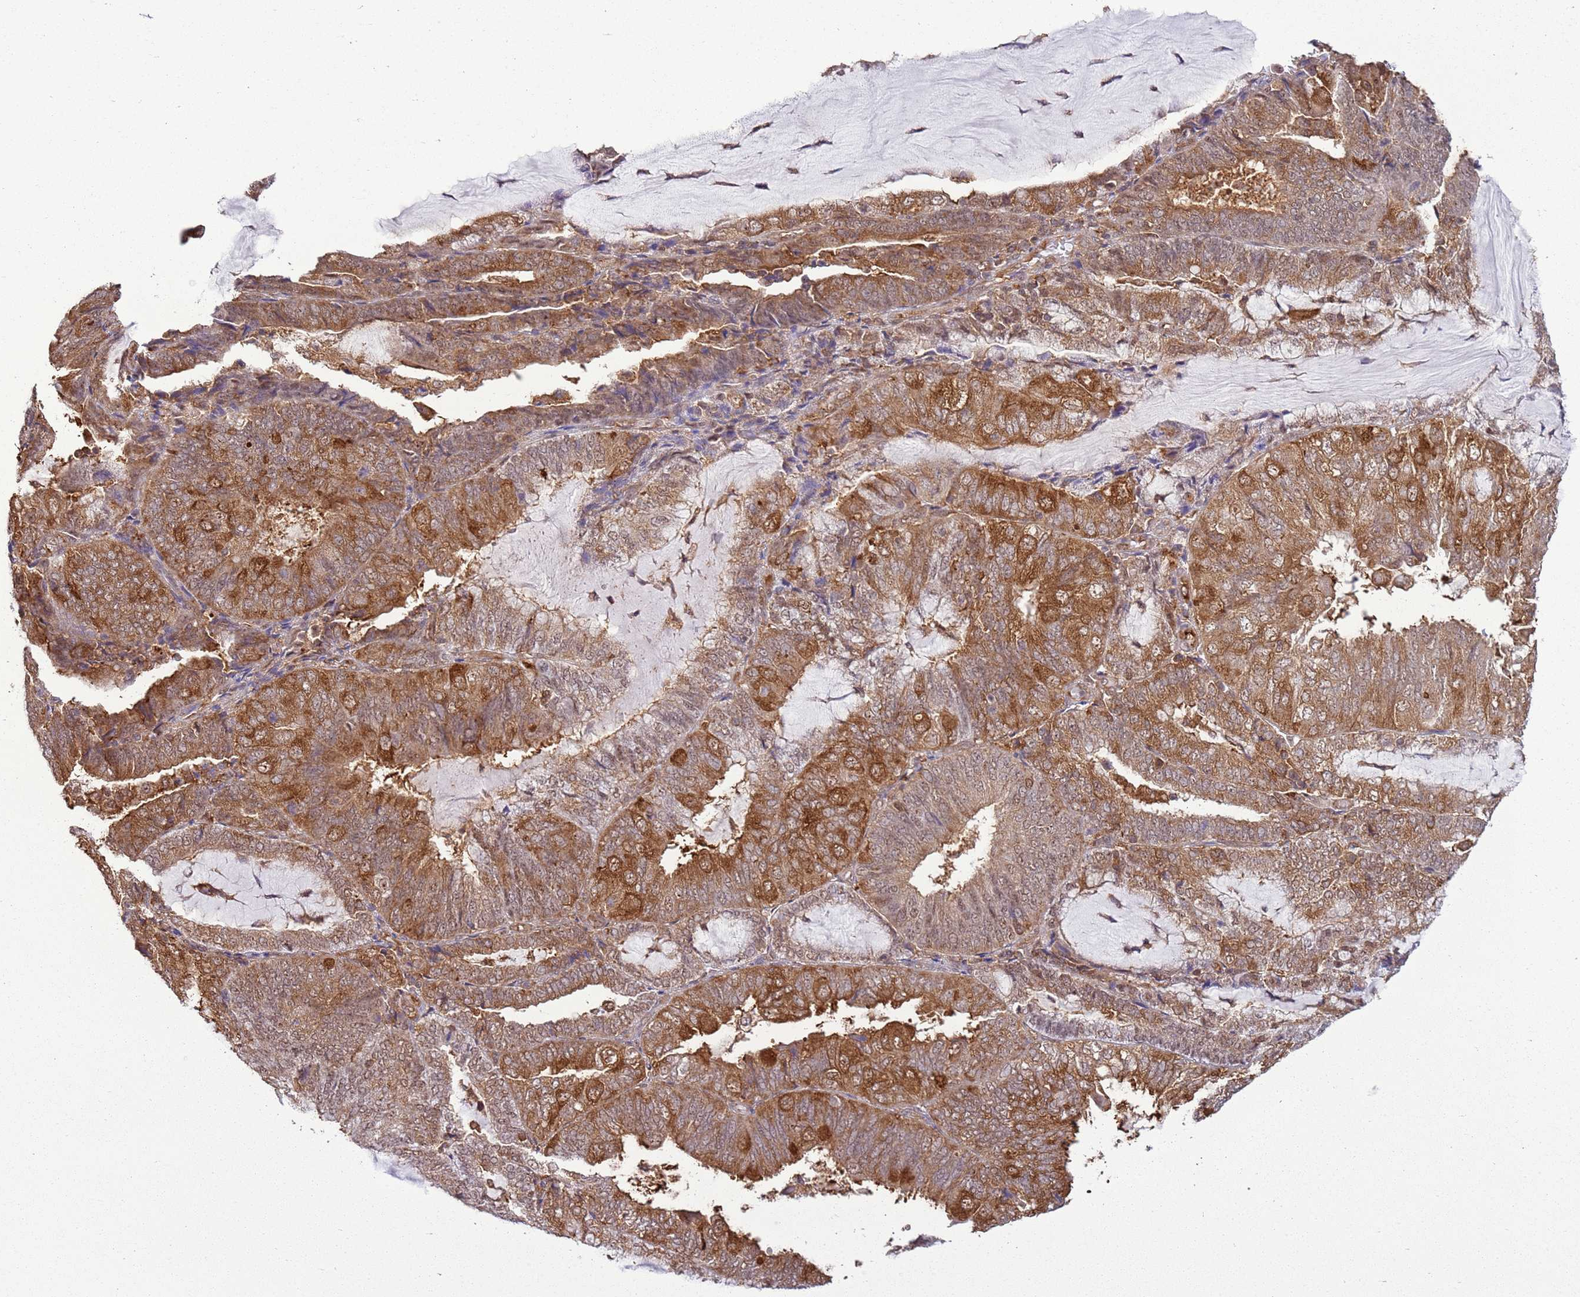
{"staining": {"intensity": "moderate", "quantity": ">75%", "location": "cytoplasmic/membranous"}, "tissue": "endometrial cancer", "cell_type": "Tumor cells", "image_type": "cancer", "snomed": [{"axis": "morphology", "description": "Adenocarcinoma, NOS"}, {"axis": "topography", "description": "Endometrium"}], "caption": "Immunohistochemical staining of endometrial cancer (adenocarcinoma) shows moderate cytoplasmic/membranous protein staining in about >75% of tumor cells.", "gene": "GABRE", "patient": {"sex": "female", "age": 81}}